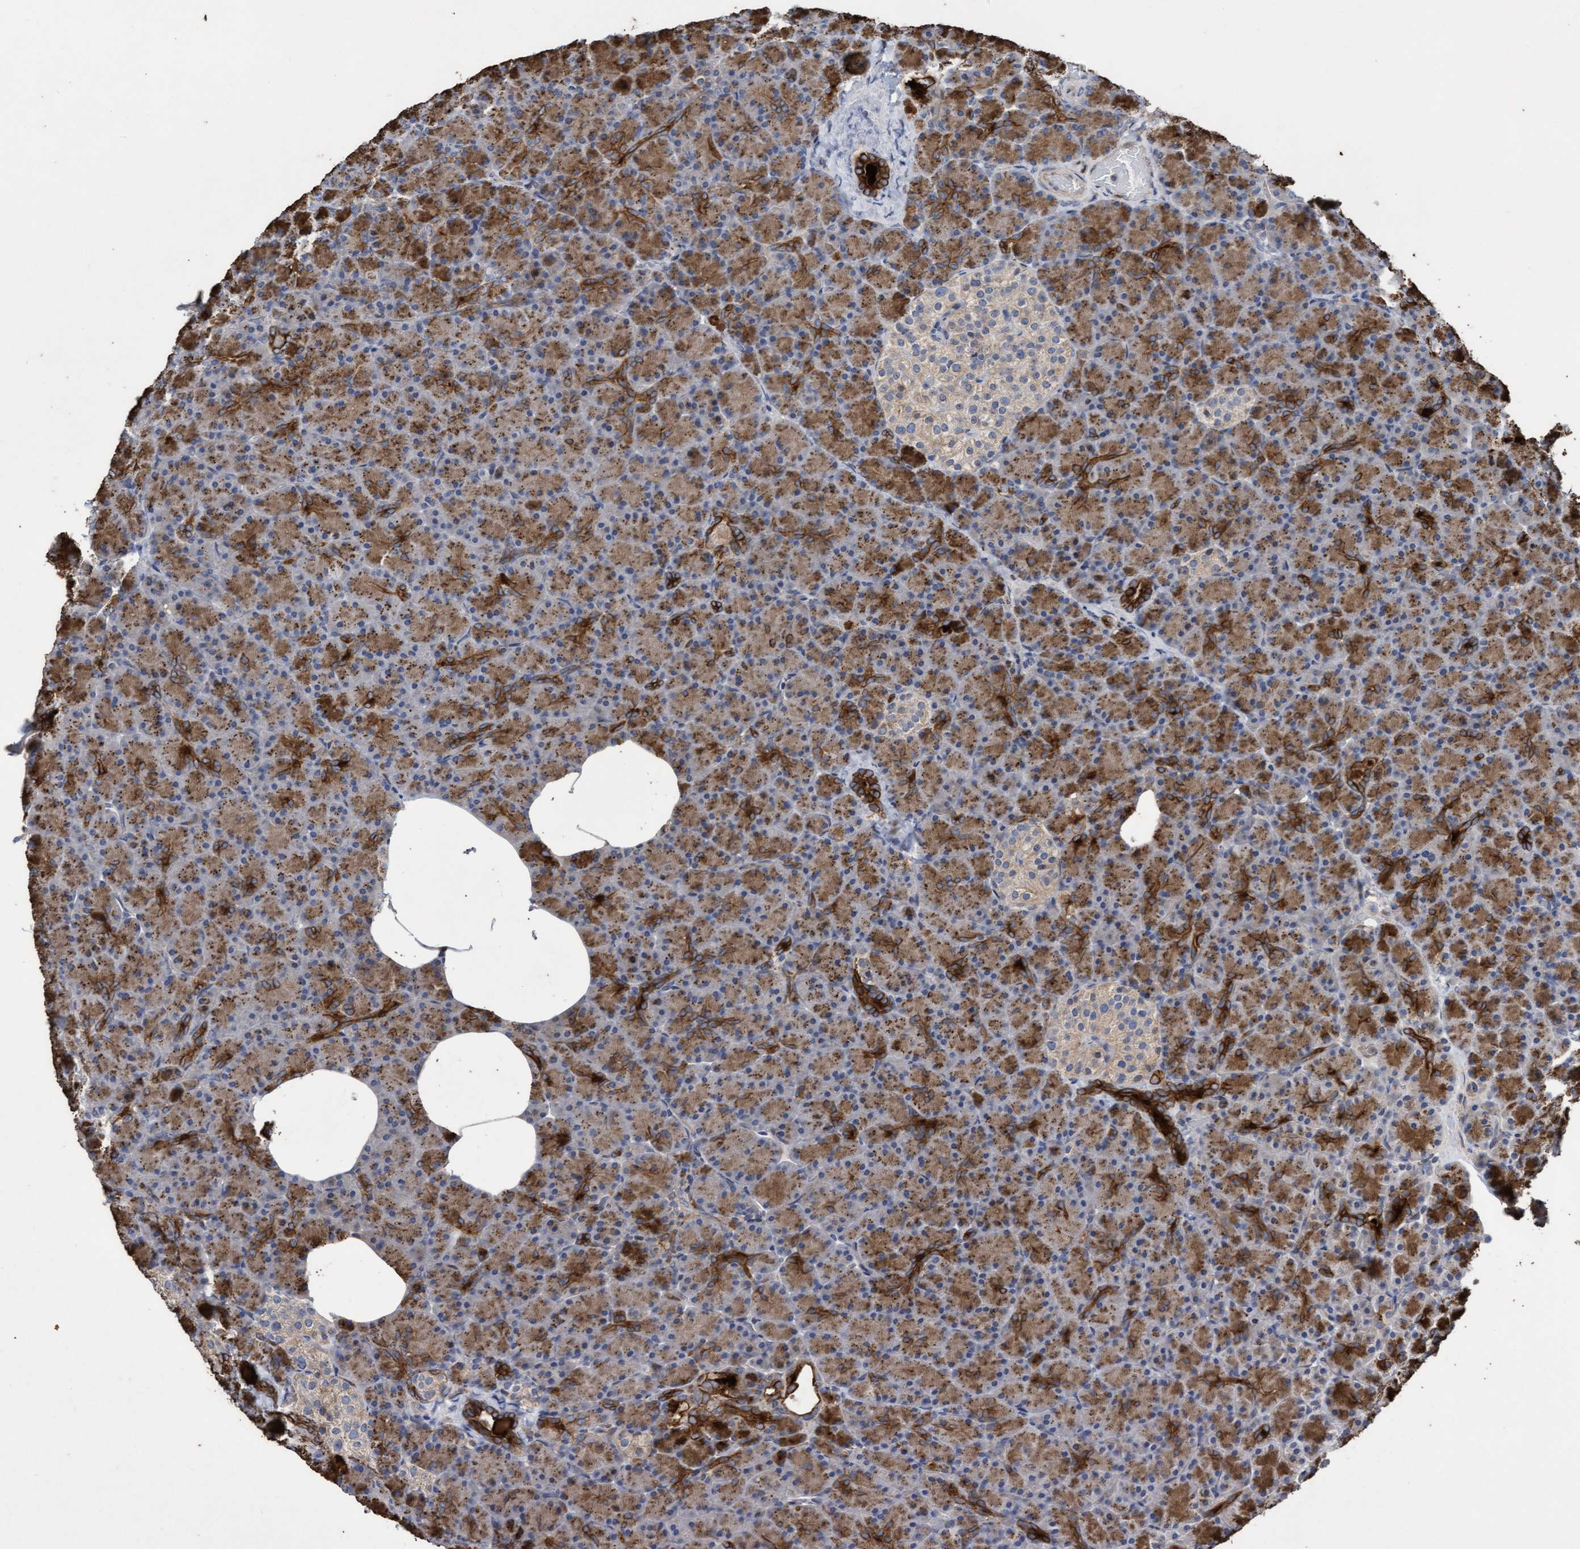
{"staining": {"intensity": "strong", "quantity": ">75%", "location": "cytoplasmic/membranous"}, "tissue": "pancreas", "cell_type": "Exocrine glandular cells", "image_type": "normal", "snomed": [{"axis": "morphology", "description": "Normal tissue, NOS"}, {"axis": "topography", "description": "Pancreas"}], "caption": "Protein staining displays strong cytoplasmic/membranous positivity in approximately >75% of exocrine glandular cells in unremarkable pancreas. Nuclei are stained in blue.", "gene": "KRT24", "patient": {"sex": "female", "age": 43}}